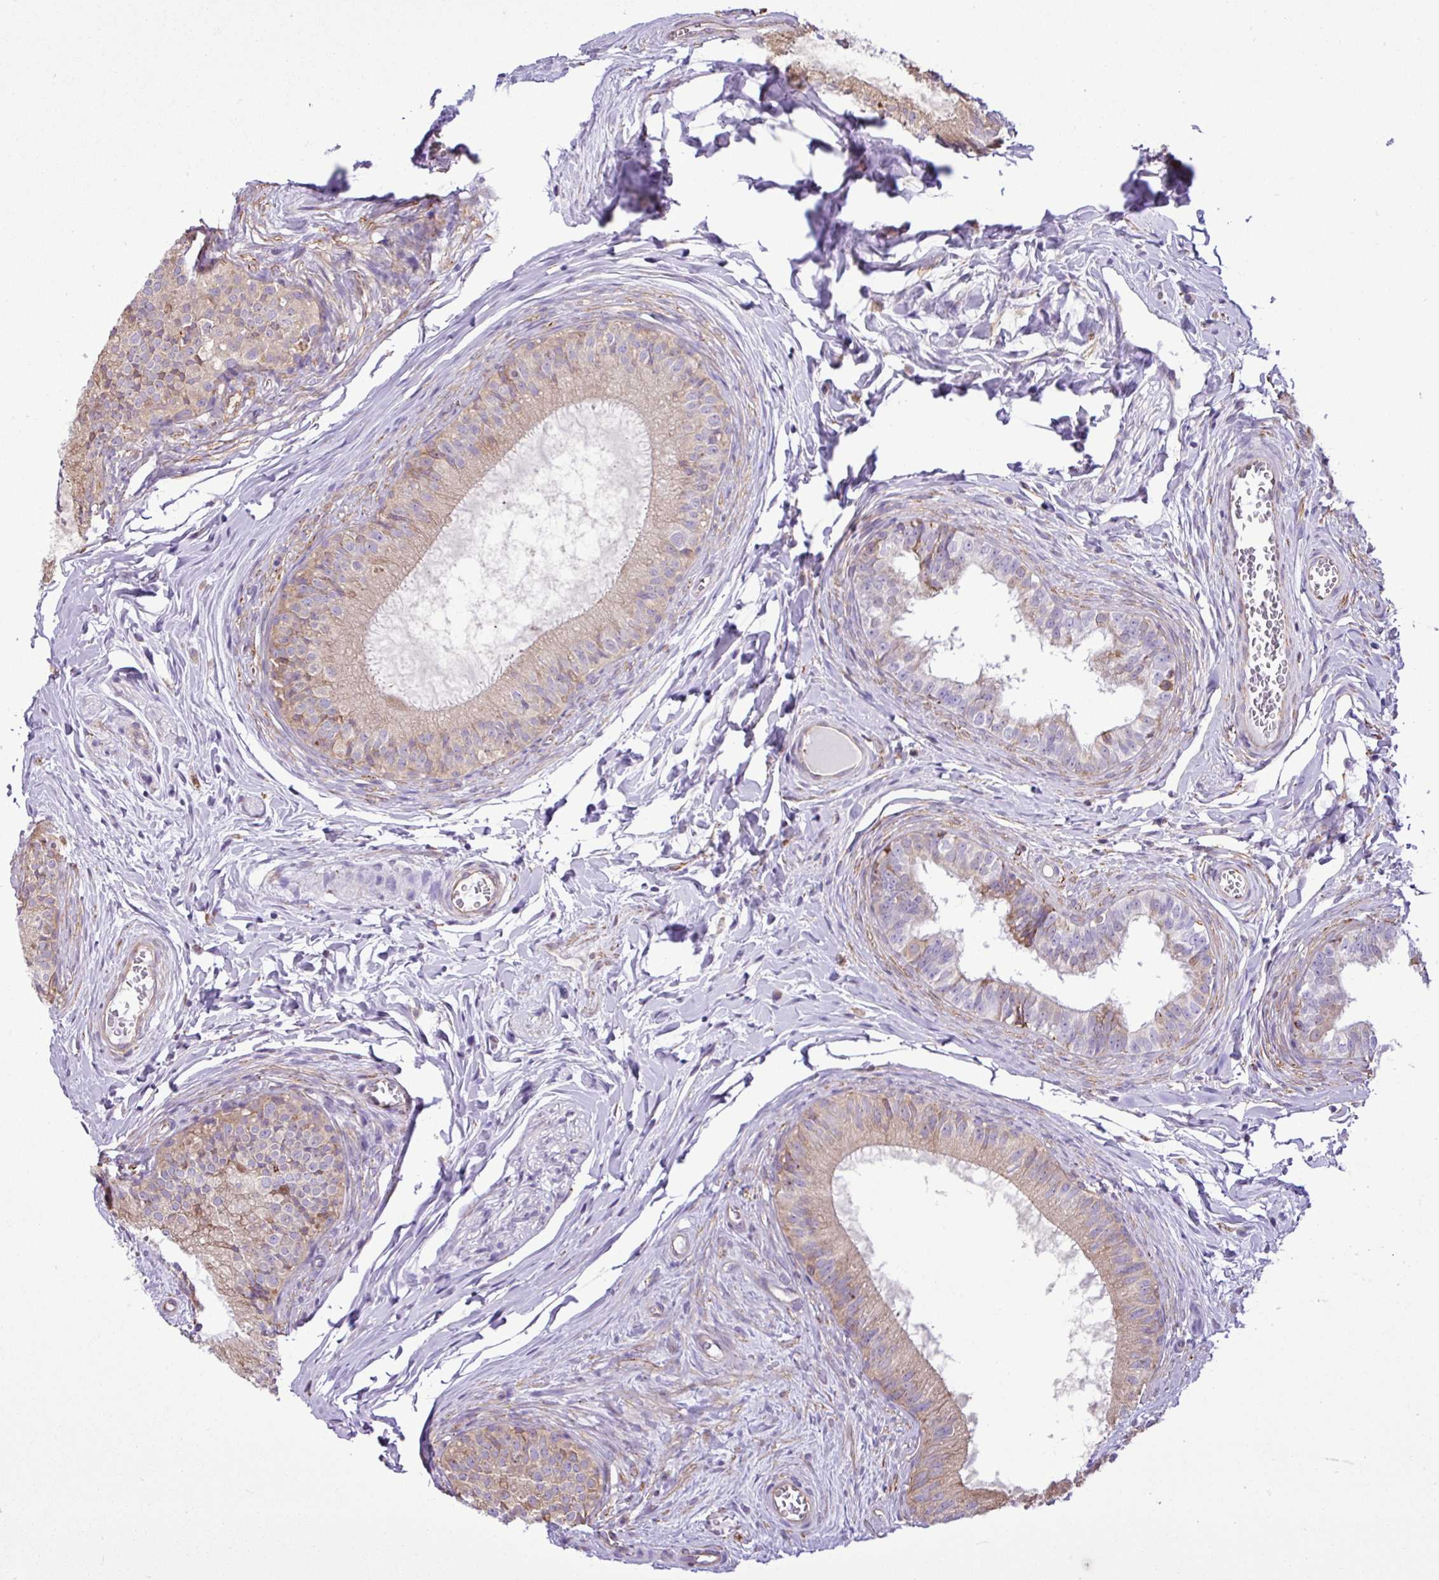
{"staining": {"intensity": "moderate", "quantity": "25%-75%", "location": "cytoplasmic/membranous"}, "tissue": "epididymis", "cell_type": "Glandular cells", "image_type": "normal", "snomed": [{"axis": "morphology", "description": "Normal tissue, NOS"}, {"axis": "topography", "description": "Epididymis"}], "caption": "Immunohistochemistry (IHC) image of normal epididymis stained for a protein (brown), which displays medium levels of moderate cytoplasmic/membranous expression in approximately 25%-75% of glandular cells.", "gene": "ZSCAN5A", "patient": {"sex": "male", "age": 25}}